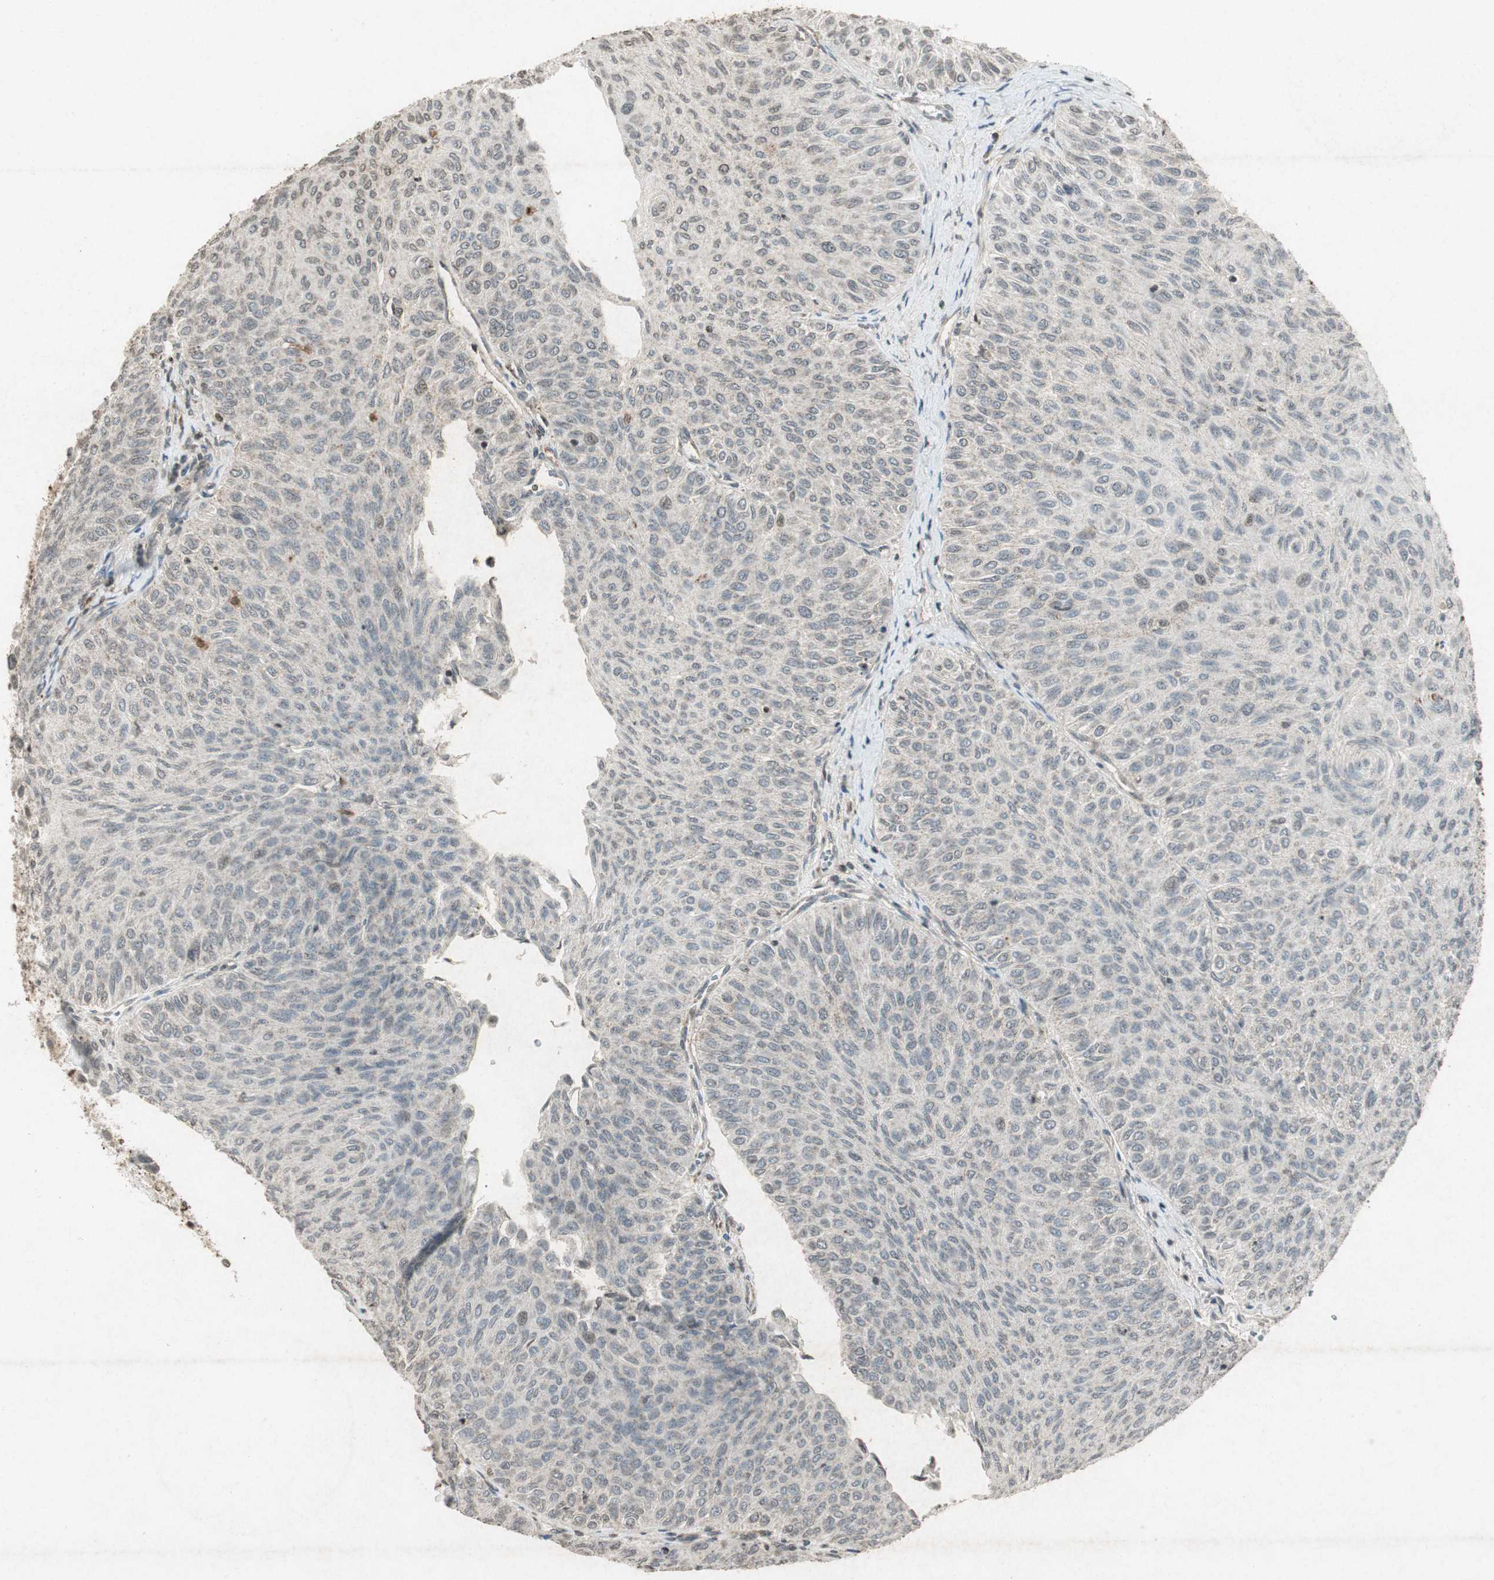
{"staining": {"intensity": "weak", "quantity": "<25%", "location": "nuclear"}, "tissue": "urothelial cancer", "cell_type": "Tumor cells", "image_type": "cancer", "snomed": [{"axis": "morphology", "description": "Urothelial carcinoma, Low grade"}, {"axis": "topography", "description": "Urinary bladder"}], "caption": "DAB (3,3'-diaminobenzidine) immunohistochemical staining of human low-grade urothelial carcinoma reveals no significant expression in tumor cells.", "gene": "PRKG1", "patient": {"sex": "male", "age": 78}}